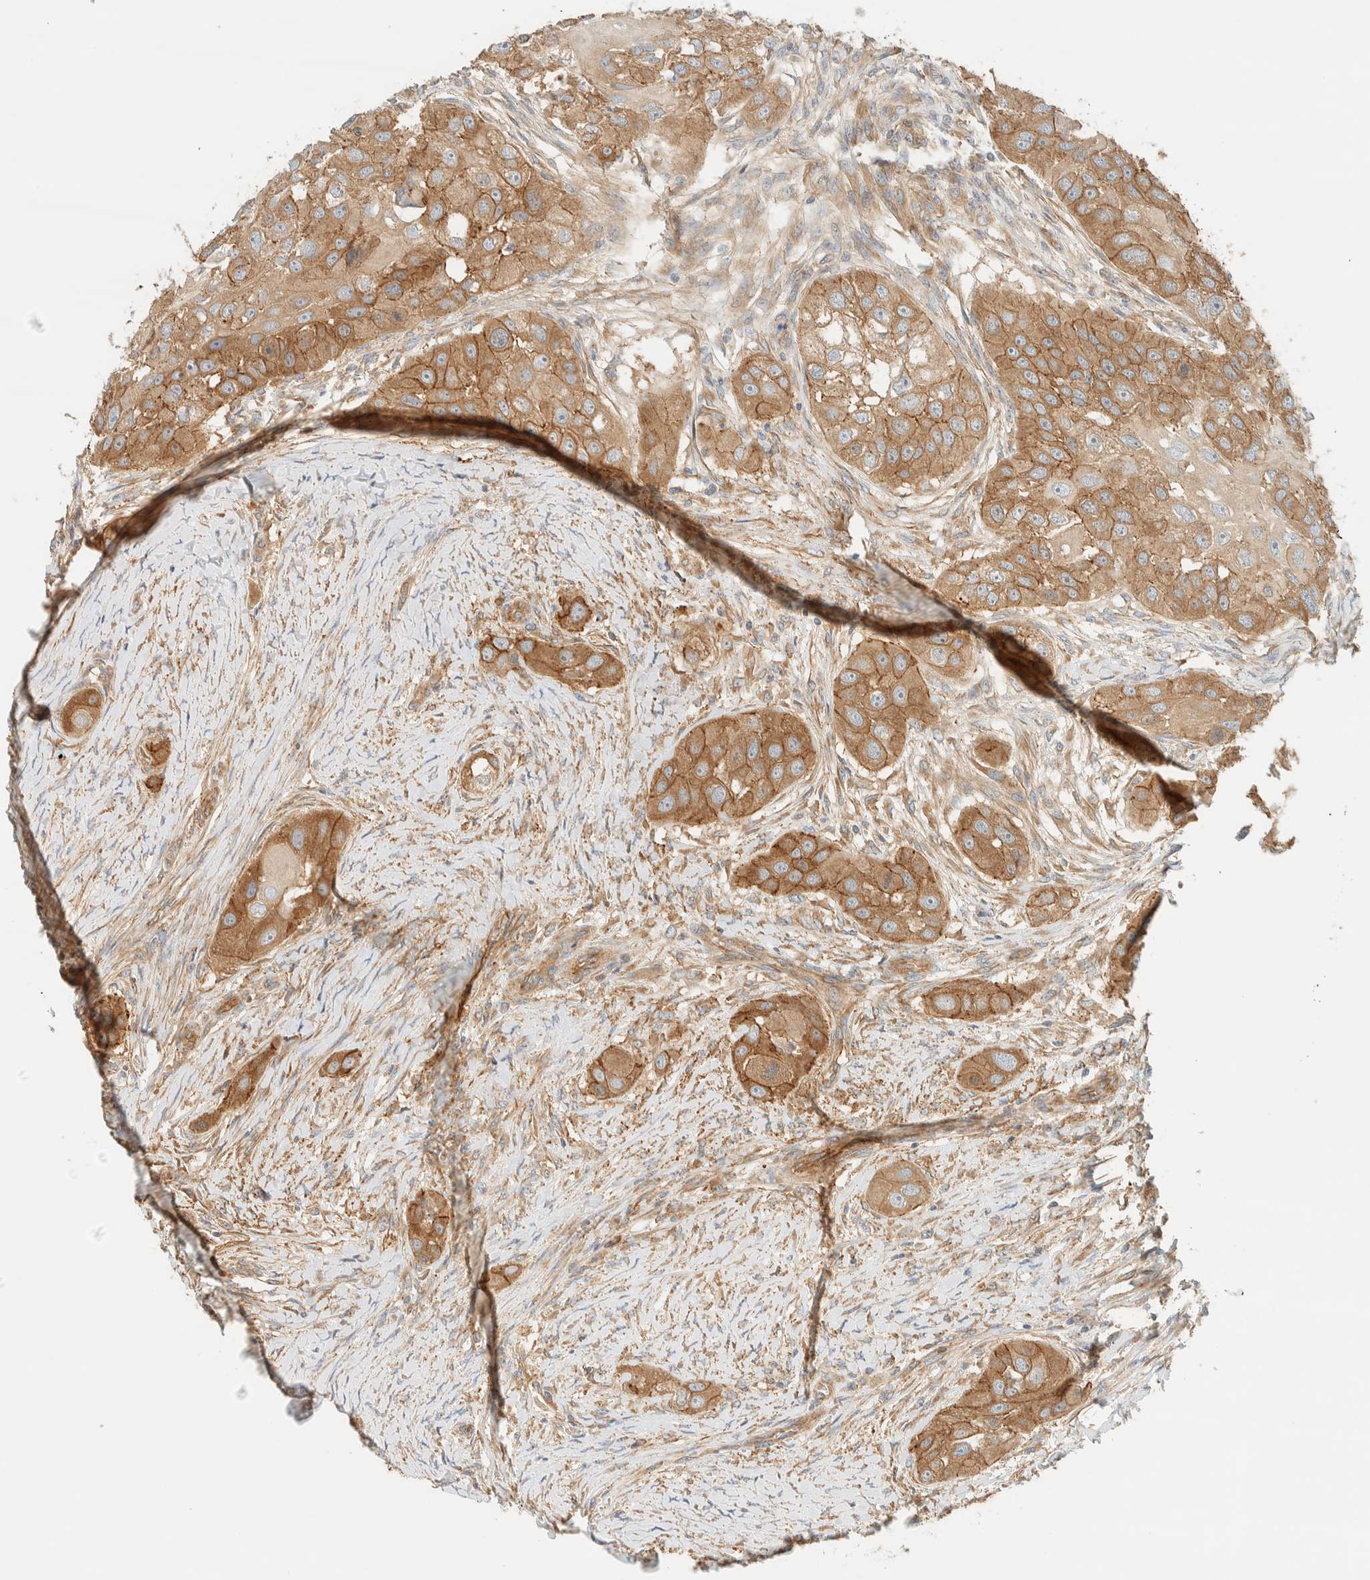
{"staining": {"intensity": "moderate", "quantity": ">75%", "location": "cytoplasmic/membranous"}, "tissue": "head and neck cancer", "cell_type": "Tumor cells", "image_type": "cancer", "snomed": [{"axis": "morphology", "description": "Normal tissue, NOS"}, {"axis": "morphology", "description": "Squamous cell carcinoma, NOS"}, {"axis": "topography", "description": "Skeletal muscle"}, {"axis": "topography", "description": "Head-Neck"}], "caption": "Immunohistochemistry (IHC) micrograph of squamous cell carcinoma (head and neck) stained for a protein (brown), which reveals medium levels of moderate cytoplasmic/membranous staining in about >75% of tumor cells.", "gene": "LIMA1", "patient": {"sex": "male", "age": 51}}